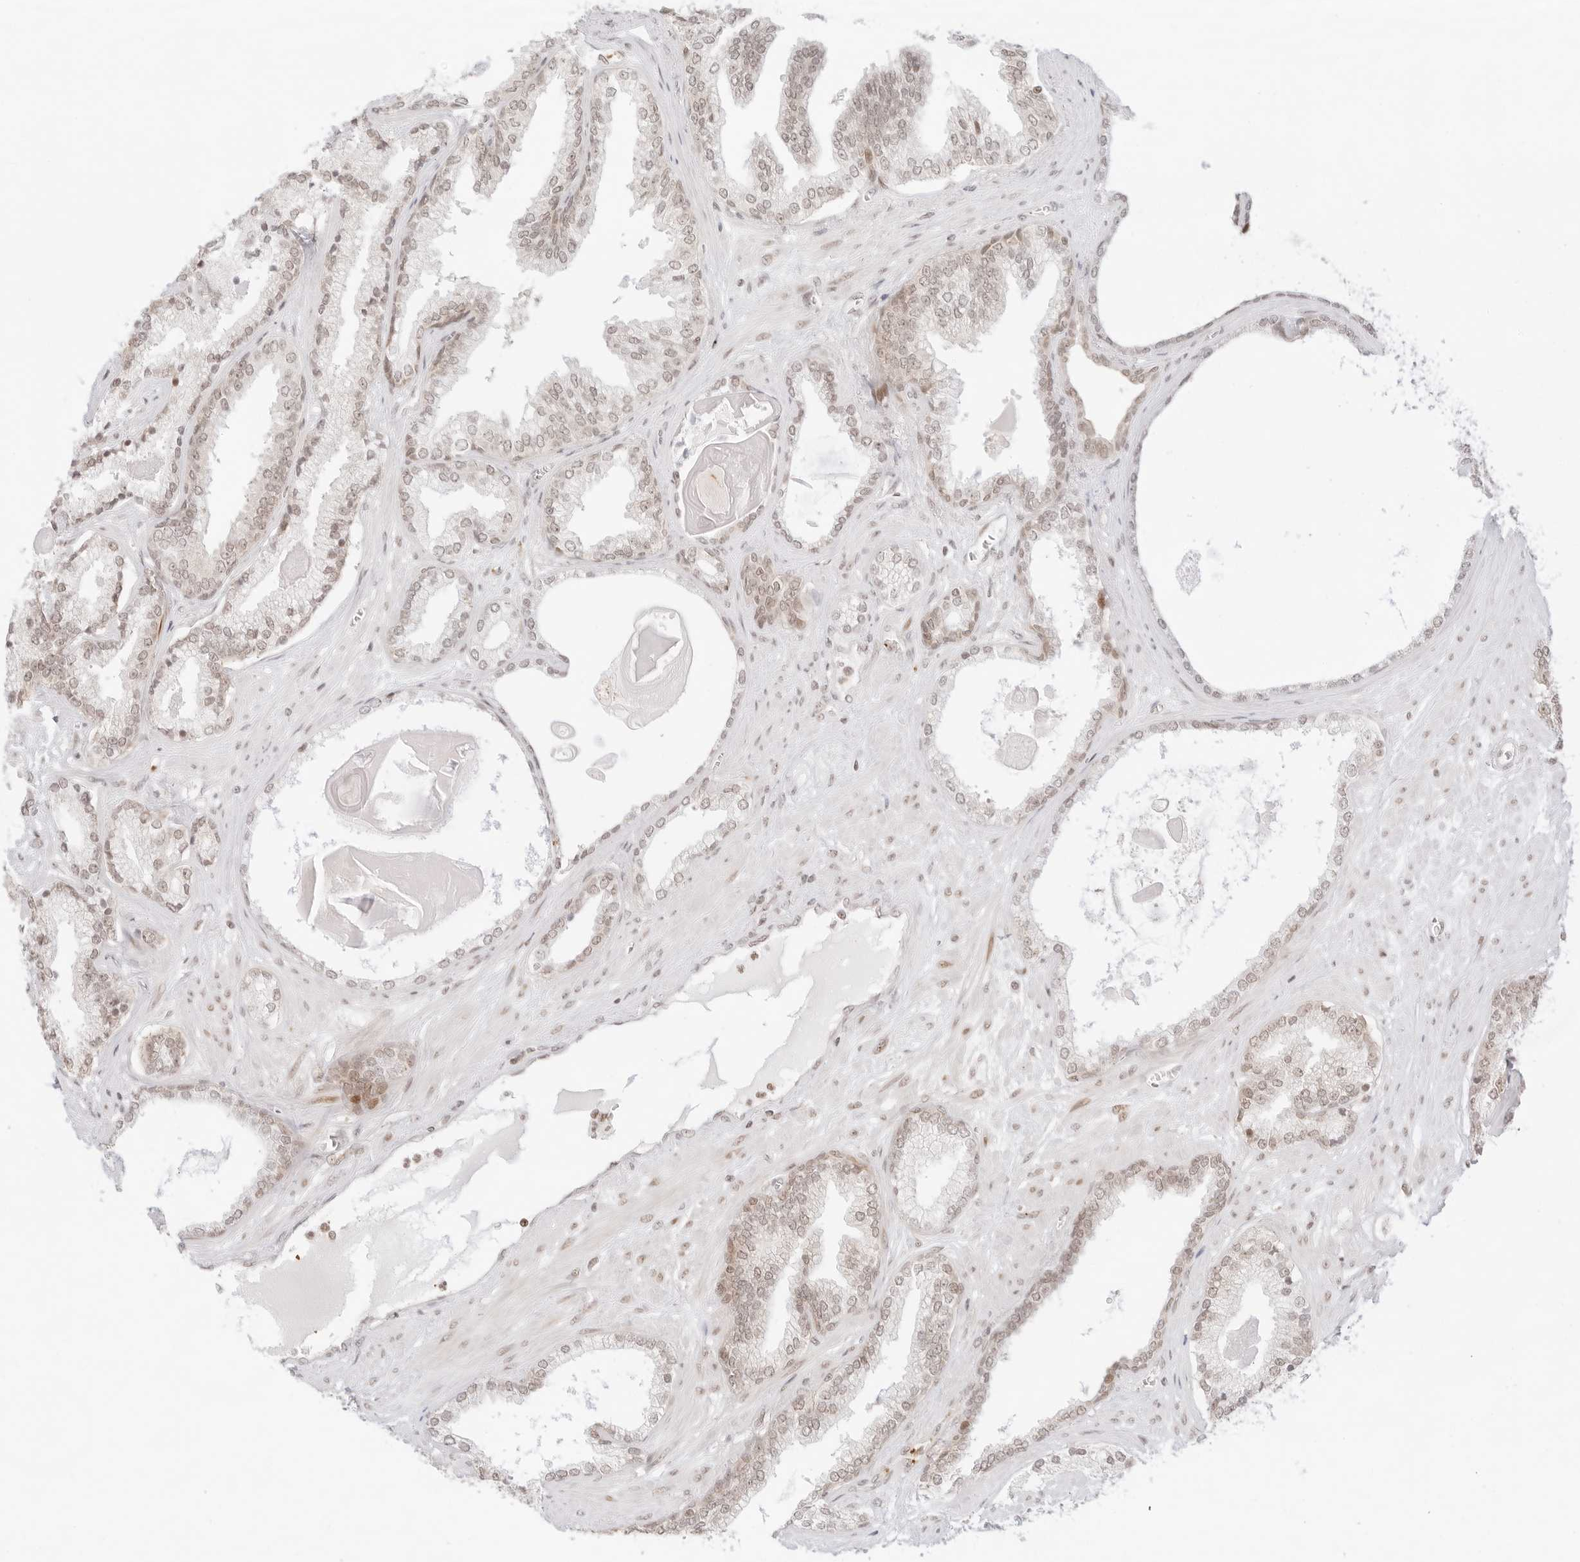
{"staining": {"intensity": "weak", "quantity": "25%-75%", "location": "nuclear"}, "tissue": "prostate cancer", "cell_type": "Tumor cells", "image_type": "cancer", "snomed": [{"axis": "morphology", "description": "Adenocarcinoma, Low grade"}, {"axis": "topography", "description": "Prostate"}], "caption": "Low-grade adenocarcinoma (prostate) stained with a protein marker exhibits weak staining in tumor cells.", "gene": "GNAS", "patient": {"sex": "male", "age": 70}}